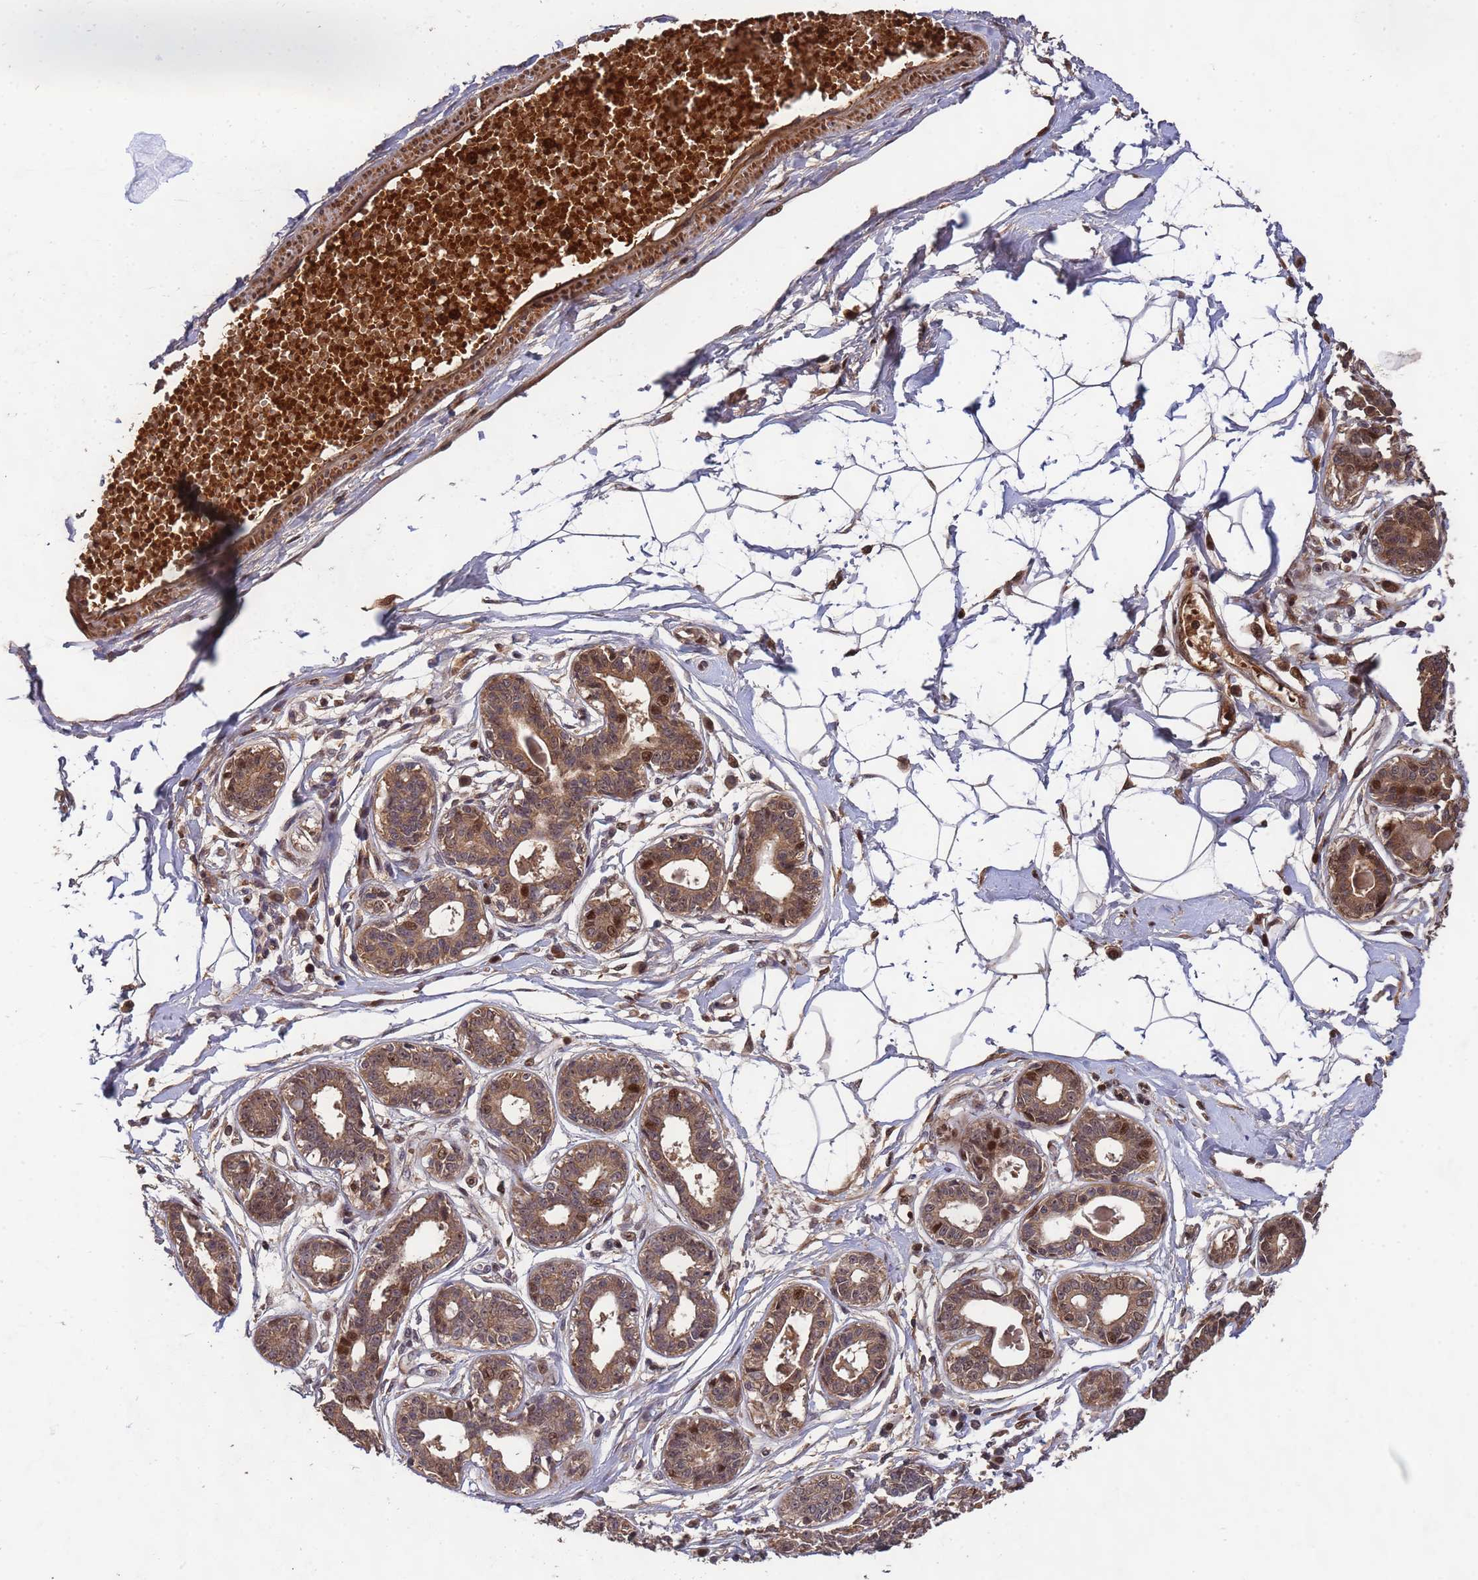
{"staining": {"intensity": "negative", "quantity": "none", "location": "none"}, "tissue": "breast", "cell_type": "Adipocytes", "image_type": "normal", "snomed": [{"axis": "morphology", "description": "Normal tissue, NOS"}, {"axis": "topography", "description": "Breast"}], "caption": "Photomicrograph shows no significant protein positivity in adipocytes of benign breast.", "gene": "CCDC184", "patient": {"sex": "female", "age": 45}}